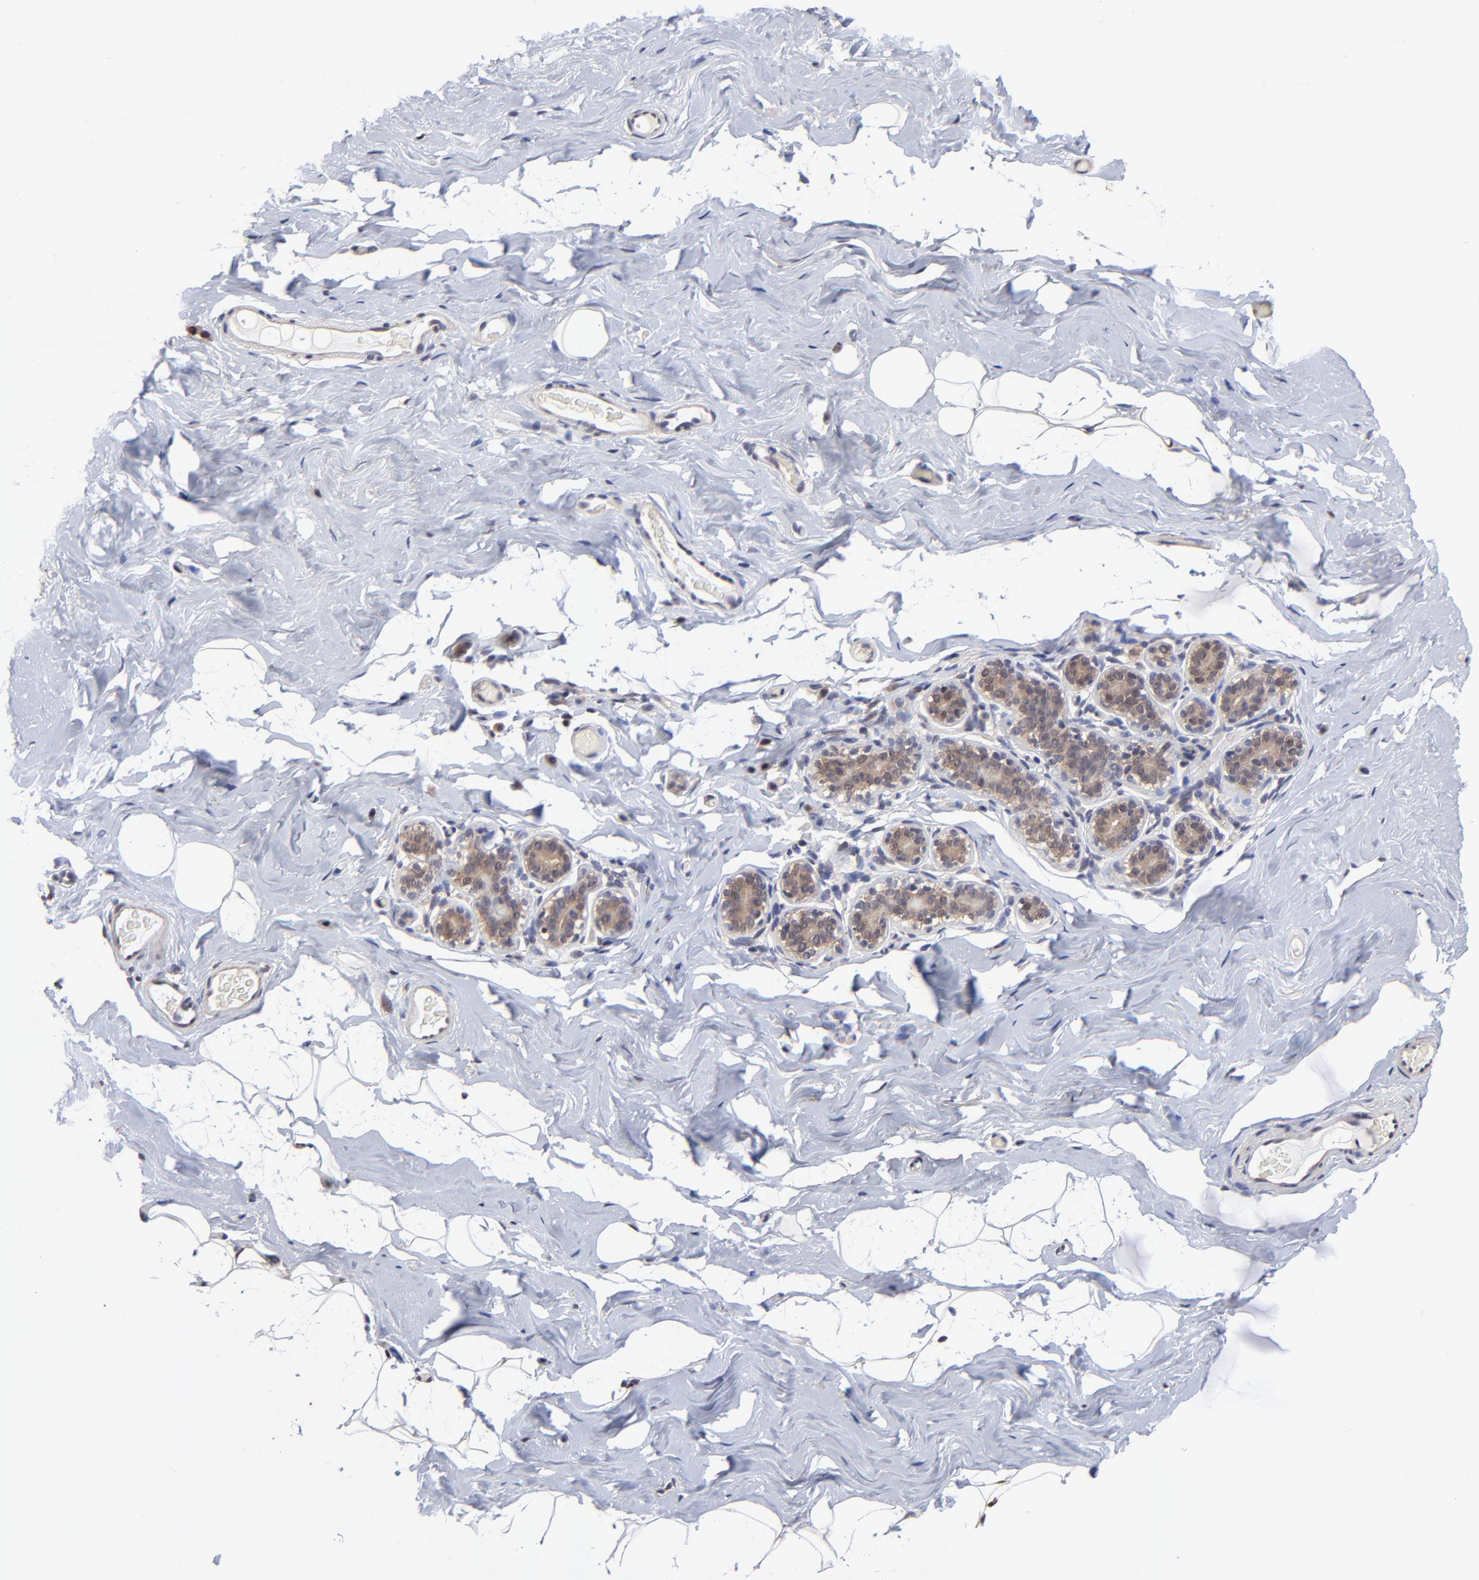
{"staining": {"intensity": "weak", "quantity": ">75%", "location": "nuclear"}, "tissue": "breast", "cell_type": "Adipocytes", "image_type": "normal", "snomed": [{"axis": "morphology", "description": "Normal tissue, NOS"}, {"axis": "topography", "description": "Breast"}, {"axis": "topography", "description": "Soft tissue"}], "caption": "A brown stain highlights weak nuclear staining of a protein in adipocytes of benign human breast.", "gene": "PSMC4", "patient": {"sex": "female", "age": 75}}